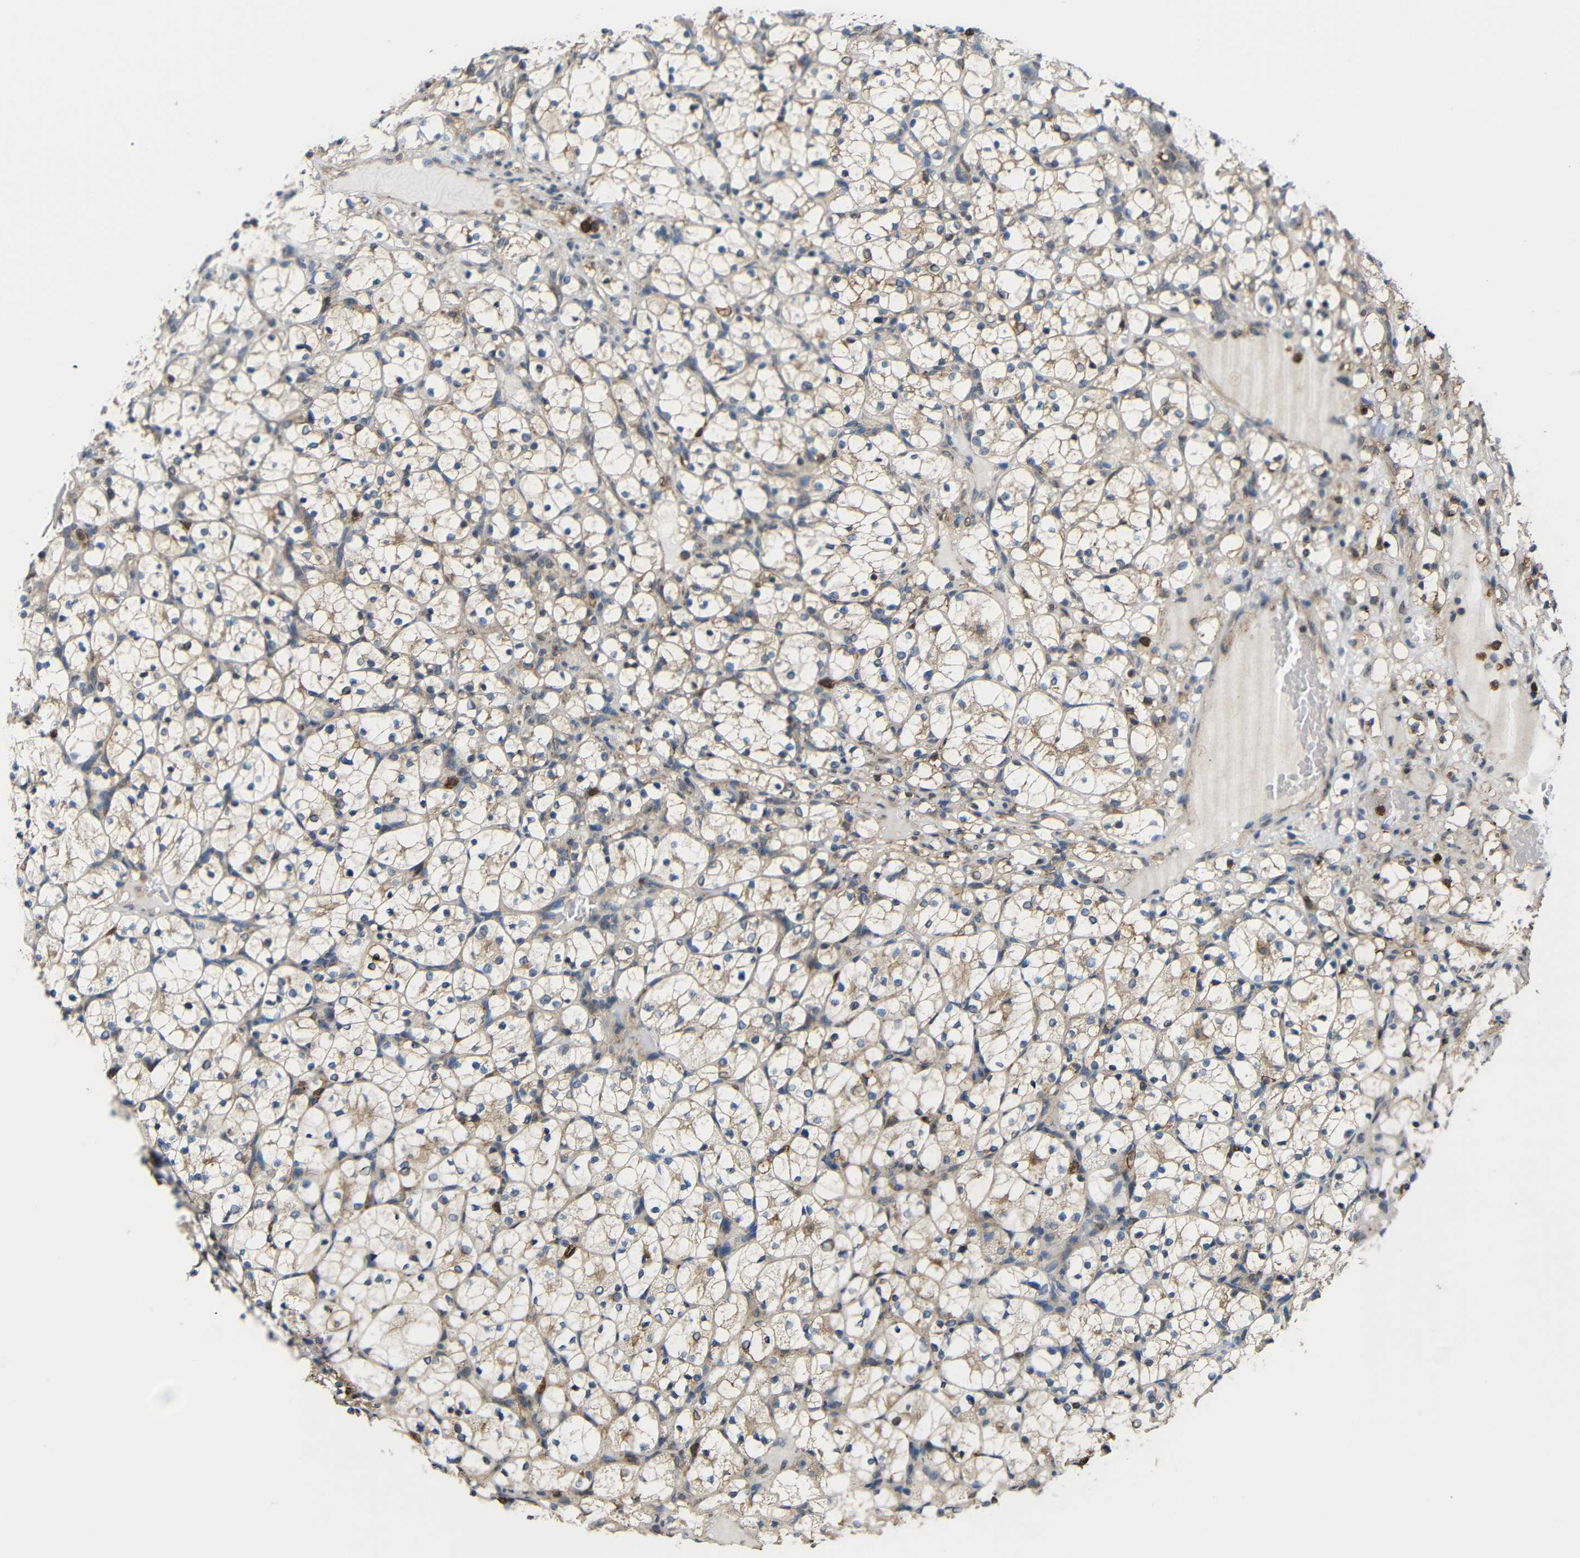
{"staining": {"intensity": "weak", "quantity": "<25%", "location": "cytoplasmic/membranous"}, "tissue": "renal cancer", "cell_type": "Tumor cells", "image_type": "cancer", "snomed": [{"axis": "morphology", "description": "Adenocarcinoma, NOS"}, {"axis": "topography", "description": "Kidney"}], "caption": "An image of renal cancer (adenocarcinoma) stained for a protein reveals no brown staining in tumor cells.", "gene": "C1GALT1", "patient": {"sex": "female", "age": 69}}